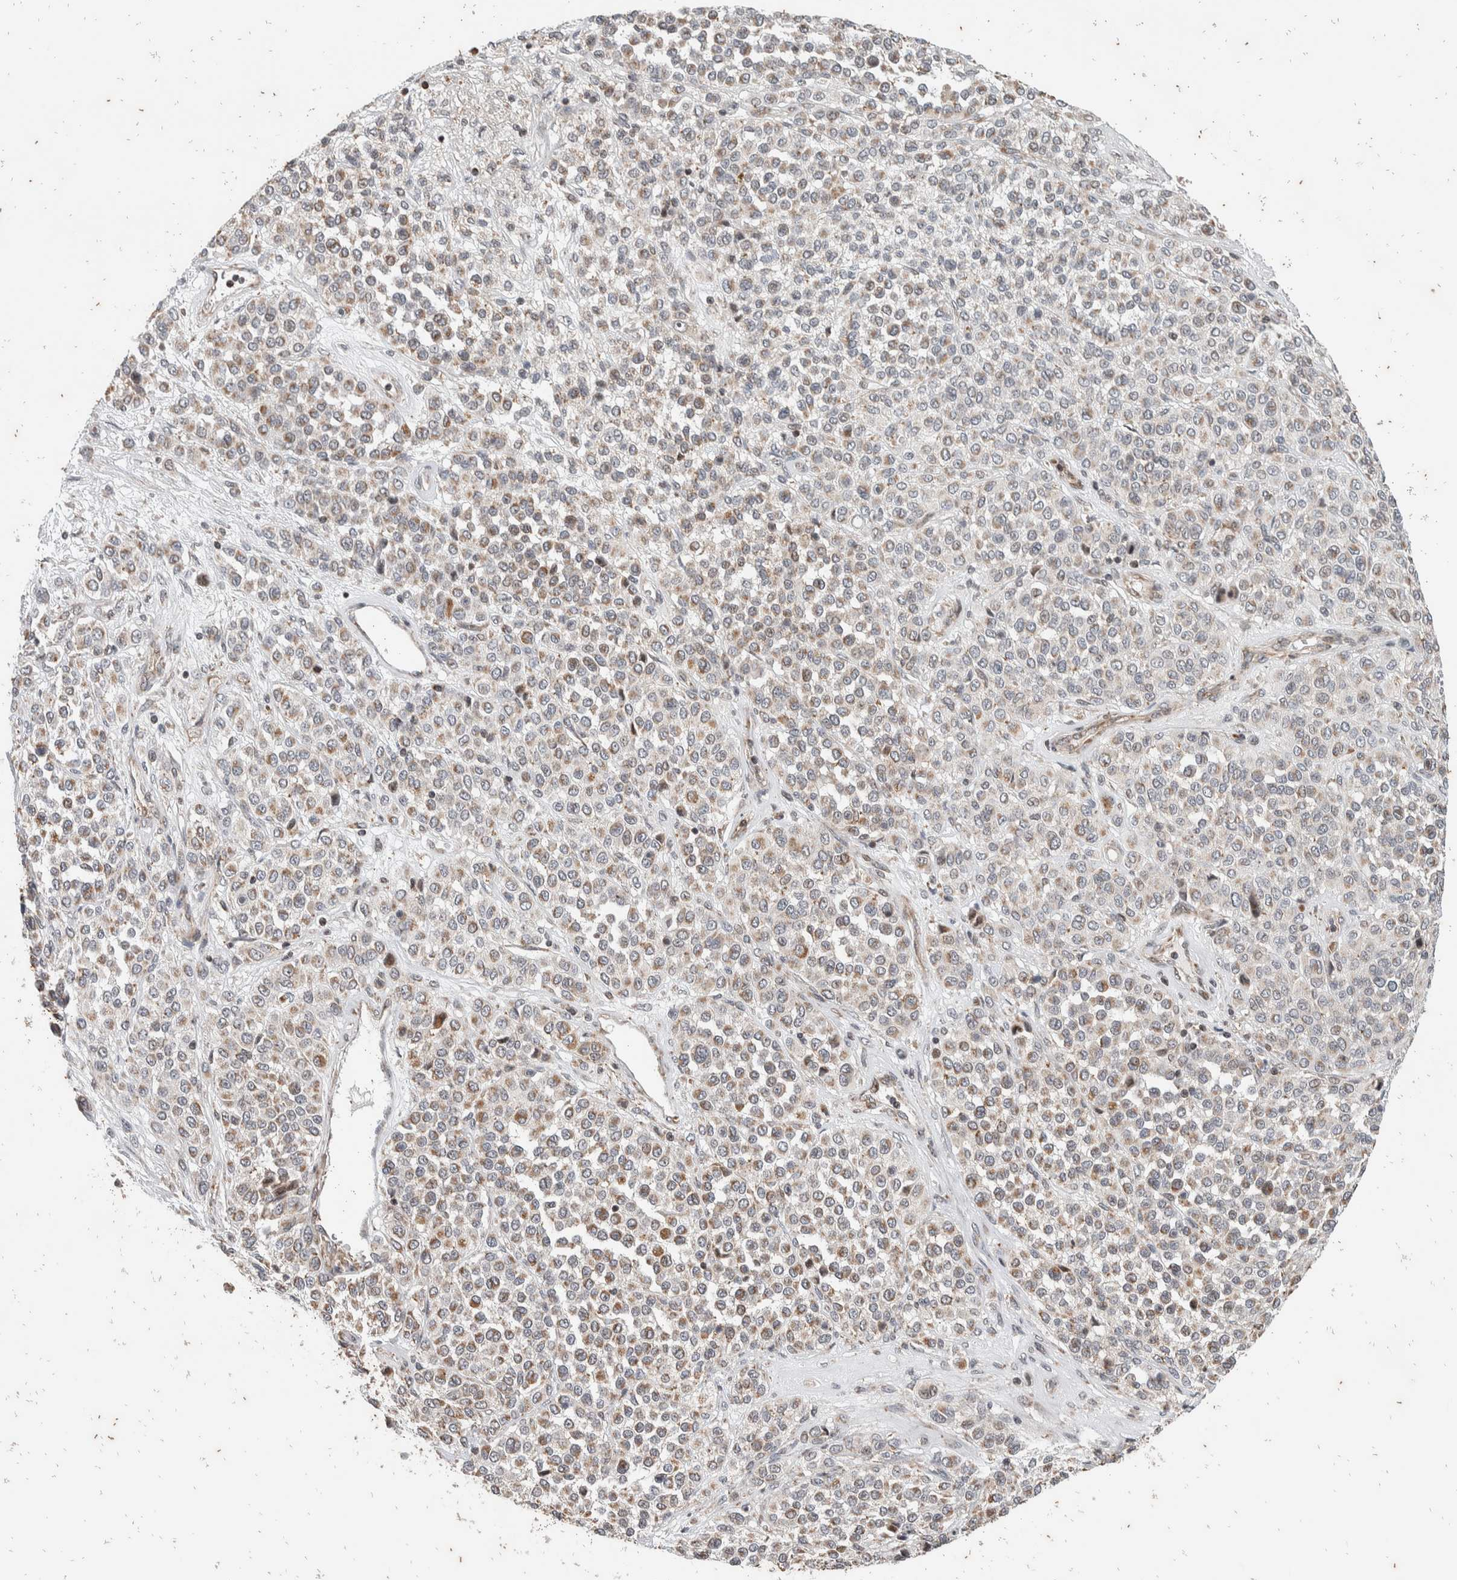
{"staining": {"intensity": "moderate", "quantity": "25%-75%", "location": "cytoplasmic/membranous"}, "tissue": "melanoma", "cell_type": "Tumor cells", "image_type": "cancer", "snomed": [{"axis": "morphology", "description": "Malignant melanoma, Metastatic site"}, {"axis": "topography", "description": "Pancreas"}], "caption": "Malignant melanoma (metastatic site) tissue displays moderate cytoplasmic/membranous expression in approximately 25%-75% of tumor cells, visualized by immunohistochemistry.", "gene": "ATXN7L1", "patient": {"sex": "female", "age": 30}}